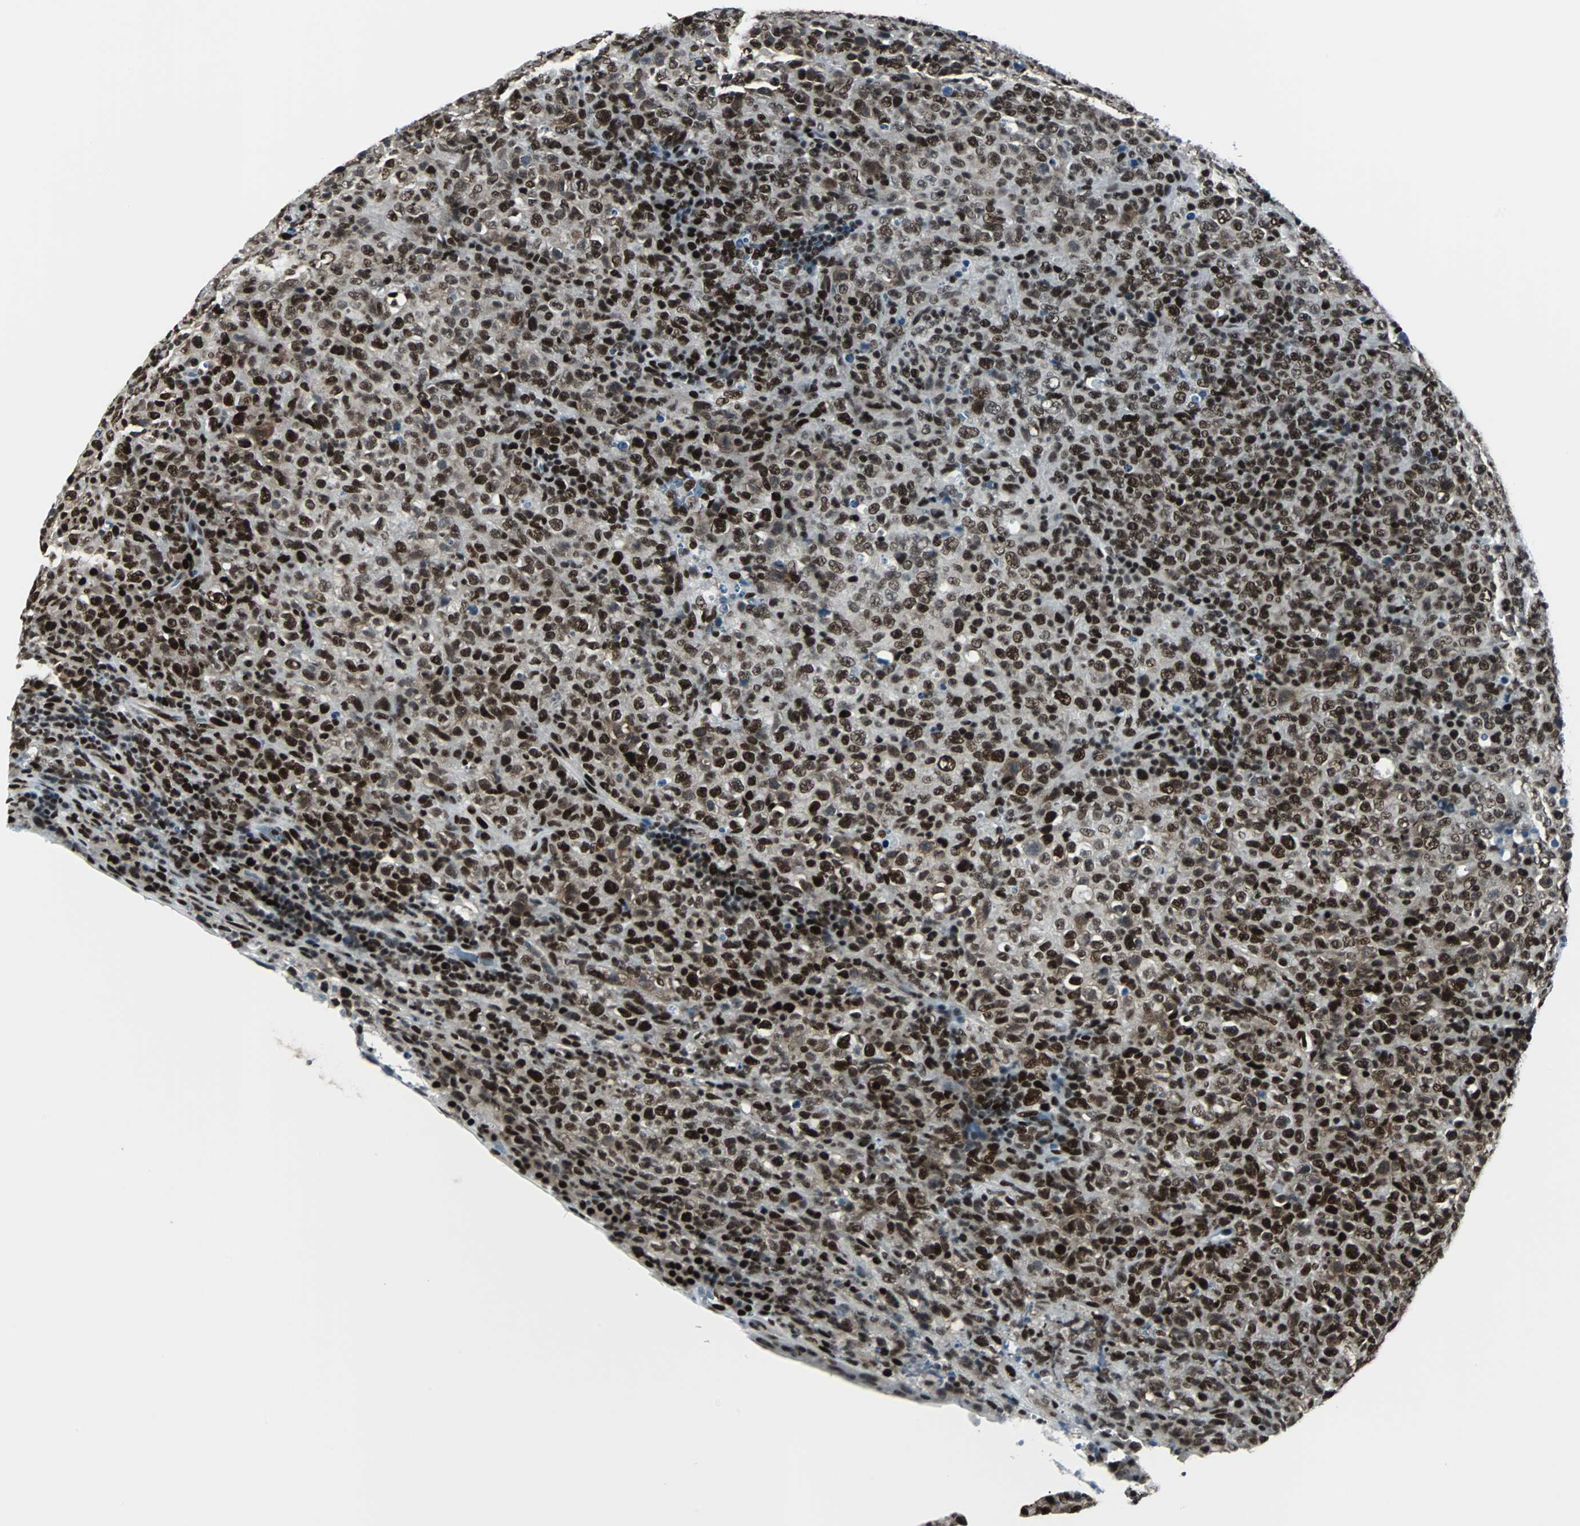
{"staining": {"intensity": "strong", "quantity": ">75%", "location": "nuclear"}, "tissue": "lymphoma", "cell_type": "Tumor cells", "image_type": "cancer", "snomed": [{"axis": "morphology", "description": "Malignant lymphoma, non-Hodgkin's type, High grade"}, {"axis": "topography", "description": "Tonsil"}], "caption": "The immunohistochemical stain labels strong nuclear positivity in tumor cells of lymphoma tissue.", "gene": "MEF2D", "patient": {"sex": "female", "age": 36}}